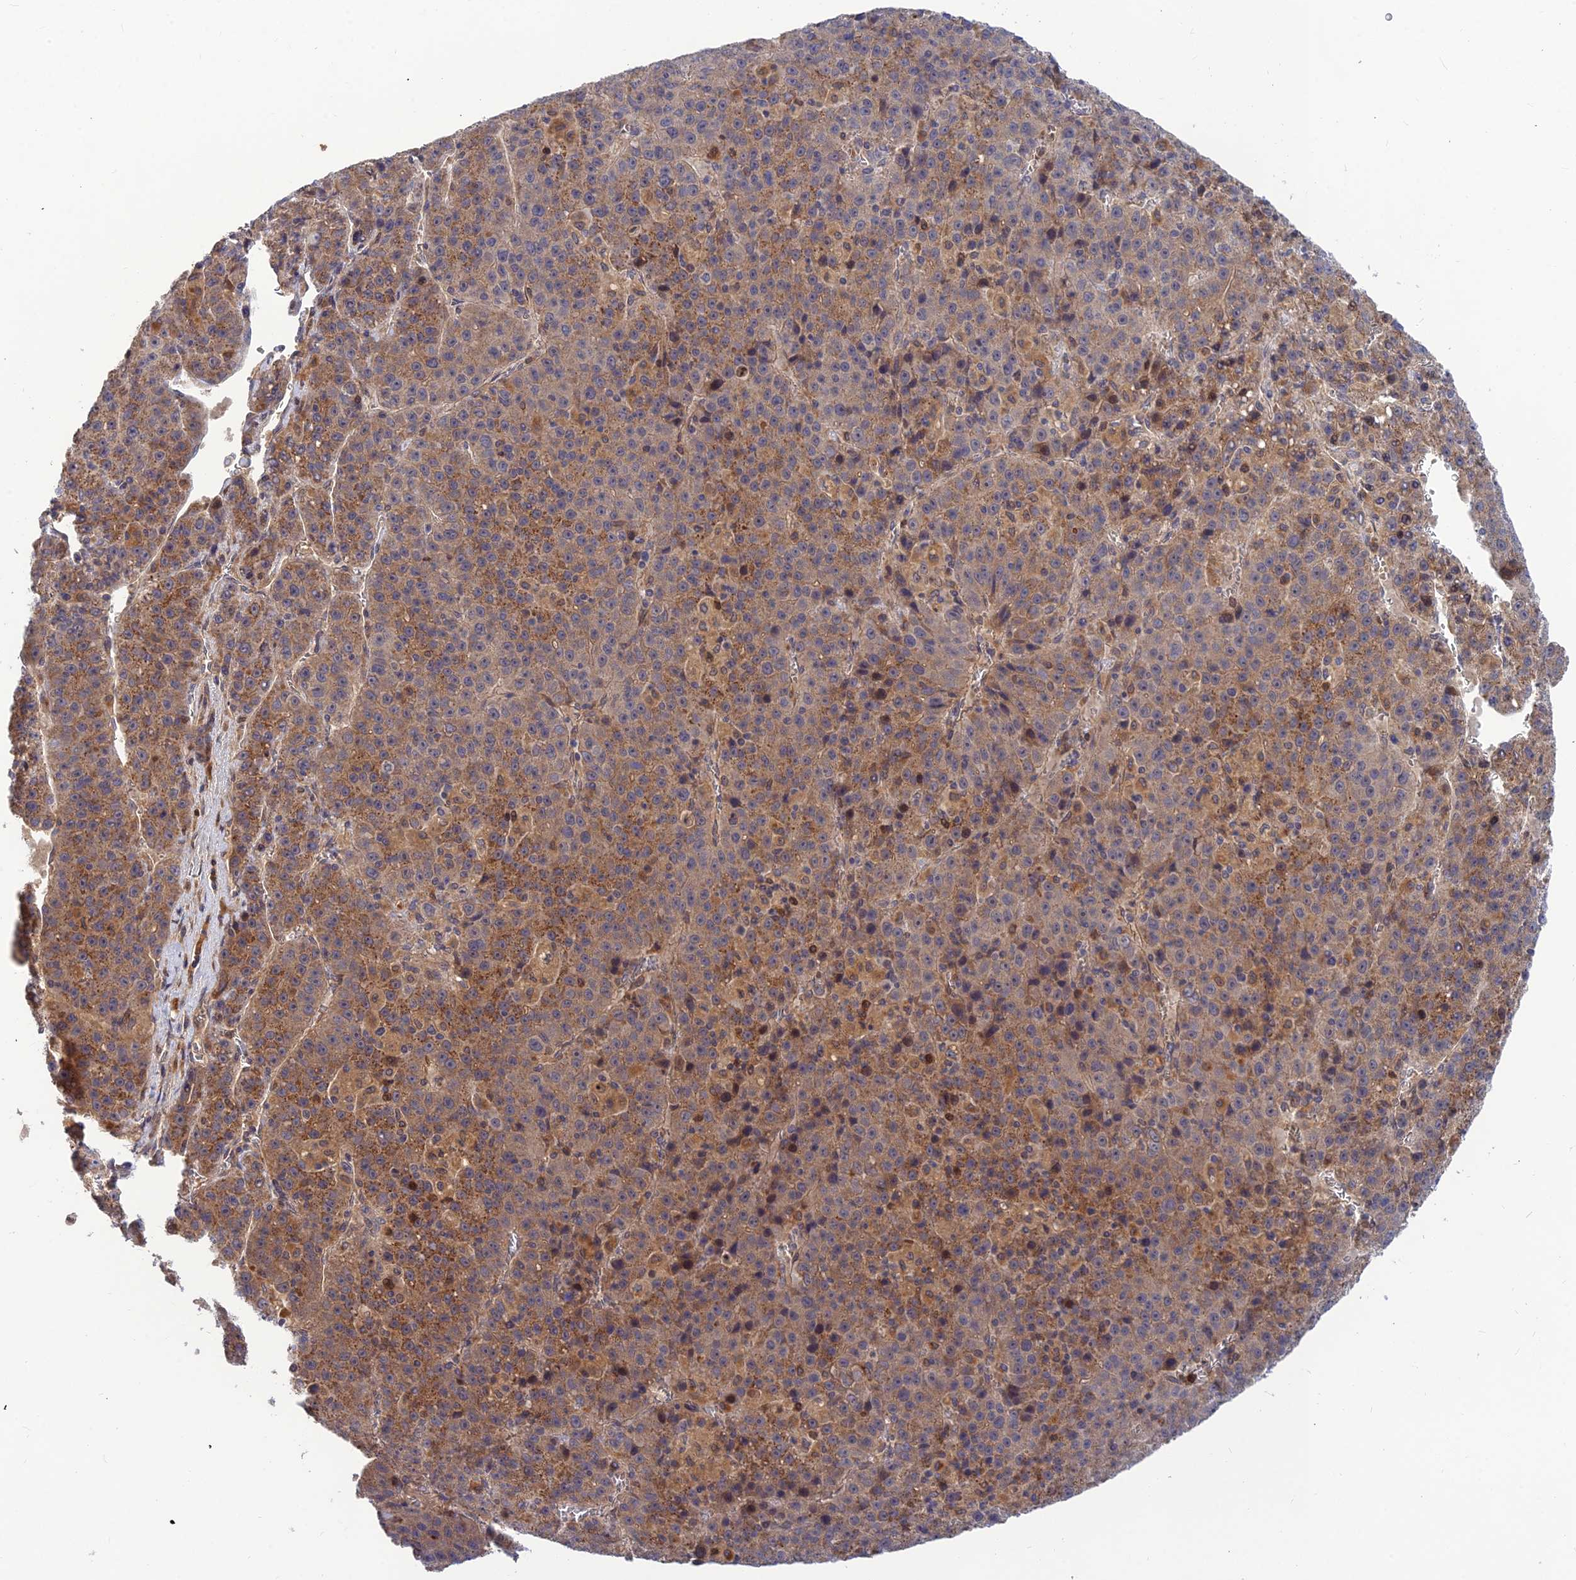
{"staining": {"intensity": "moderate", "quantity": "25%-75%", "location": "cytoplasmic/membranous"}, "tissue": "liver cancer", "cell_type": "Tumor cells", "image_type": "cancer", "snomed": [{"axis": "morphology", "description": "Carcinoma, Hepatocellular, NOS"}, {"axis": "topography", "description": "Liver"}], "caption": "There is medium levels of moderate cytoplasmic/membranous positivity in tumor cells of hepatocellular carcinoma (liver), as demonstrated by immunohistochemical staining (brown color).", "gene": "FAM151B", "patient": {"sex": "female", "age": 53}}